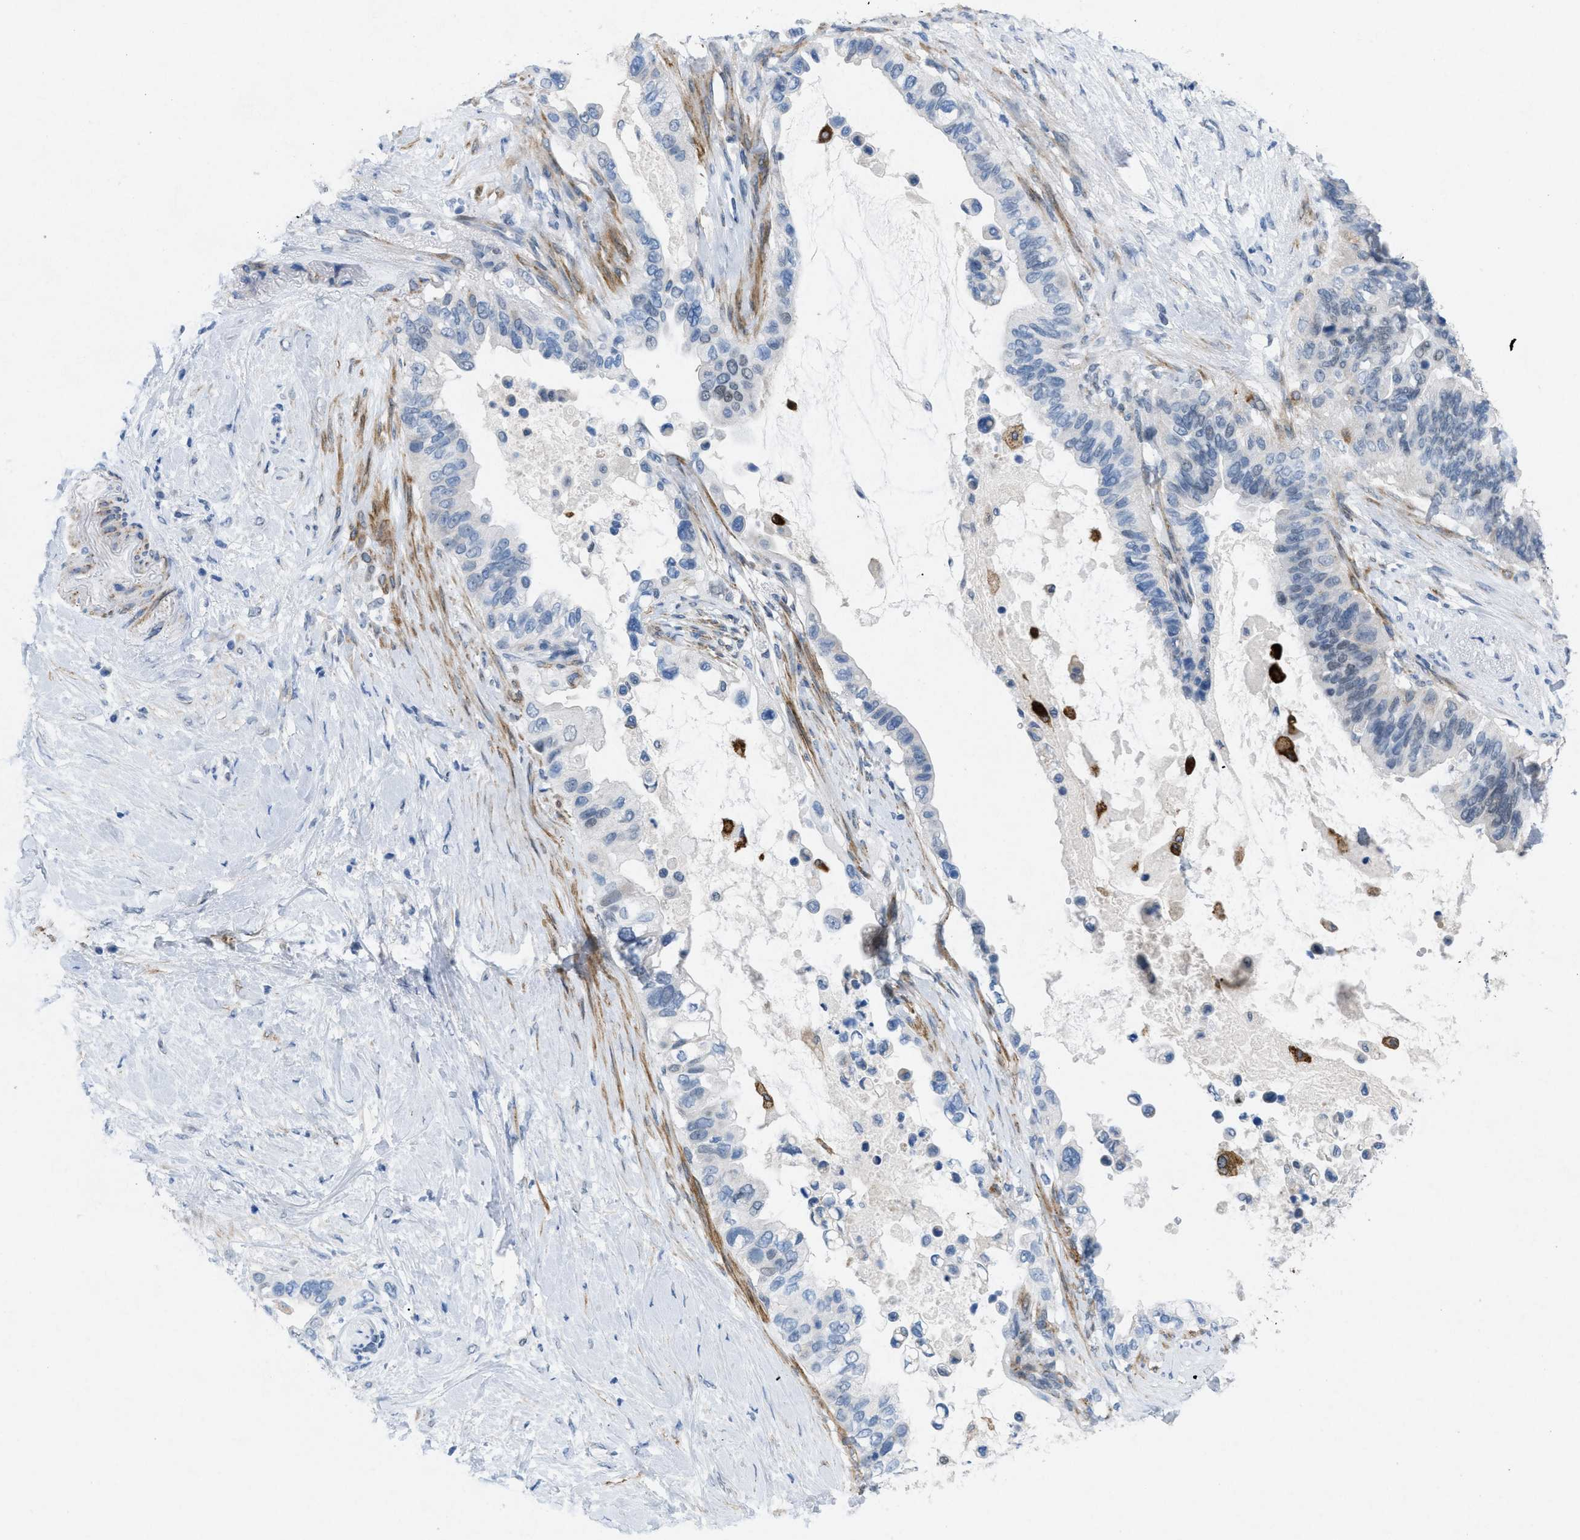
{"staining": {"intensity": "negative", "quantity": "none", "location": "none"}, "tissue": "pancreatic cancer", "cell_type": "Tumor cells", "image_type": "cancer", "snomed": [{"axis": "morphology", "description": "Adenocarcinoma, NOS"}, {"axis": "topography", "description": "Pancreas"}], "caption": "High power microscopy photomicrograph of an immunohistochemistry (IHC) image of pancreatic cancer, revealing no significant expression in tumor cells.", "gene": "TASOR", "patient": {"sex": "female", "age": 56}}